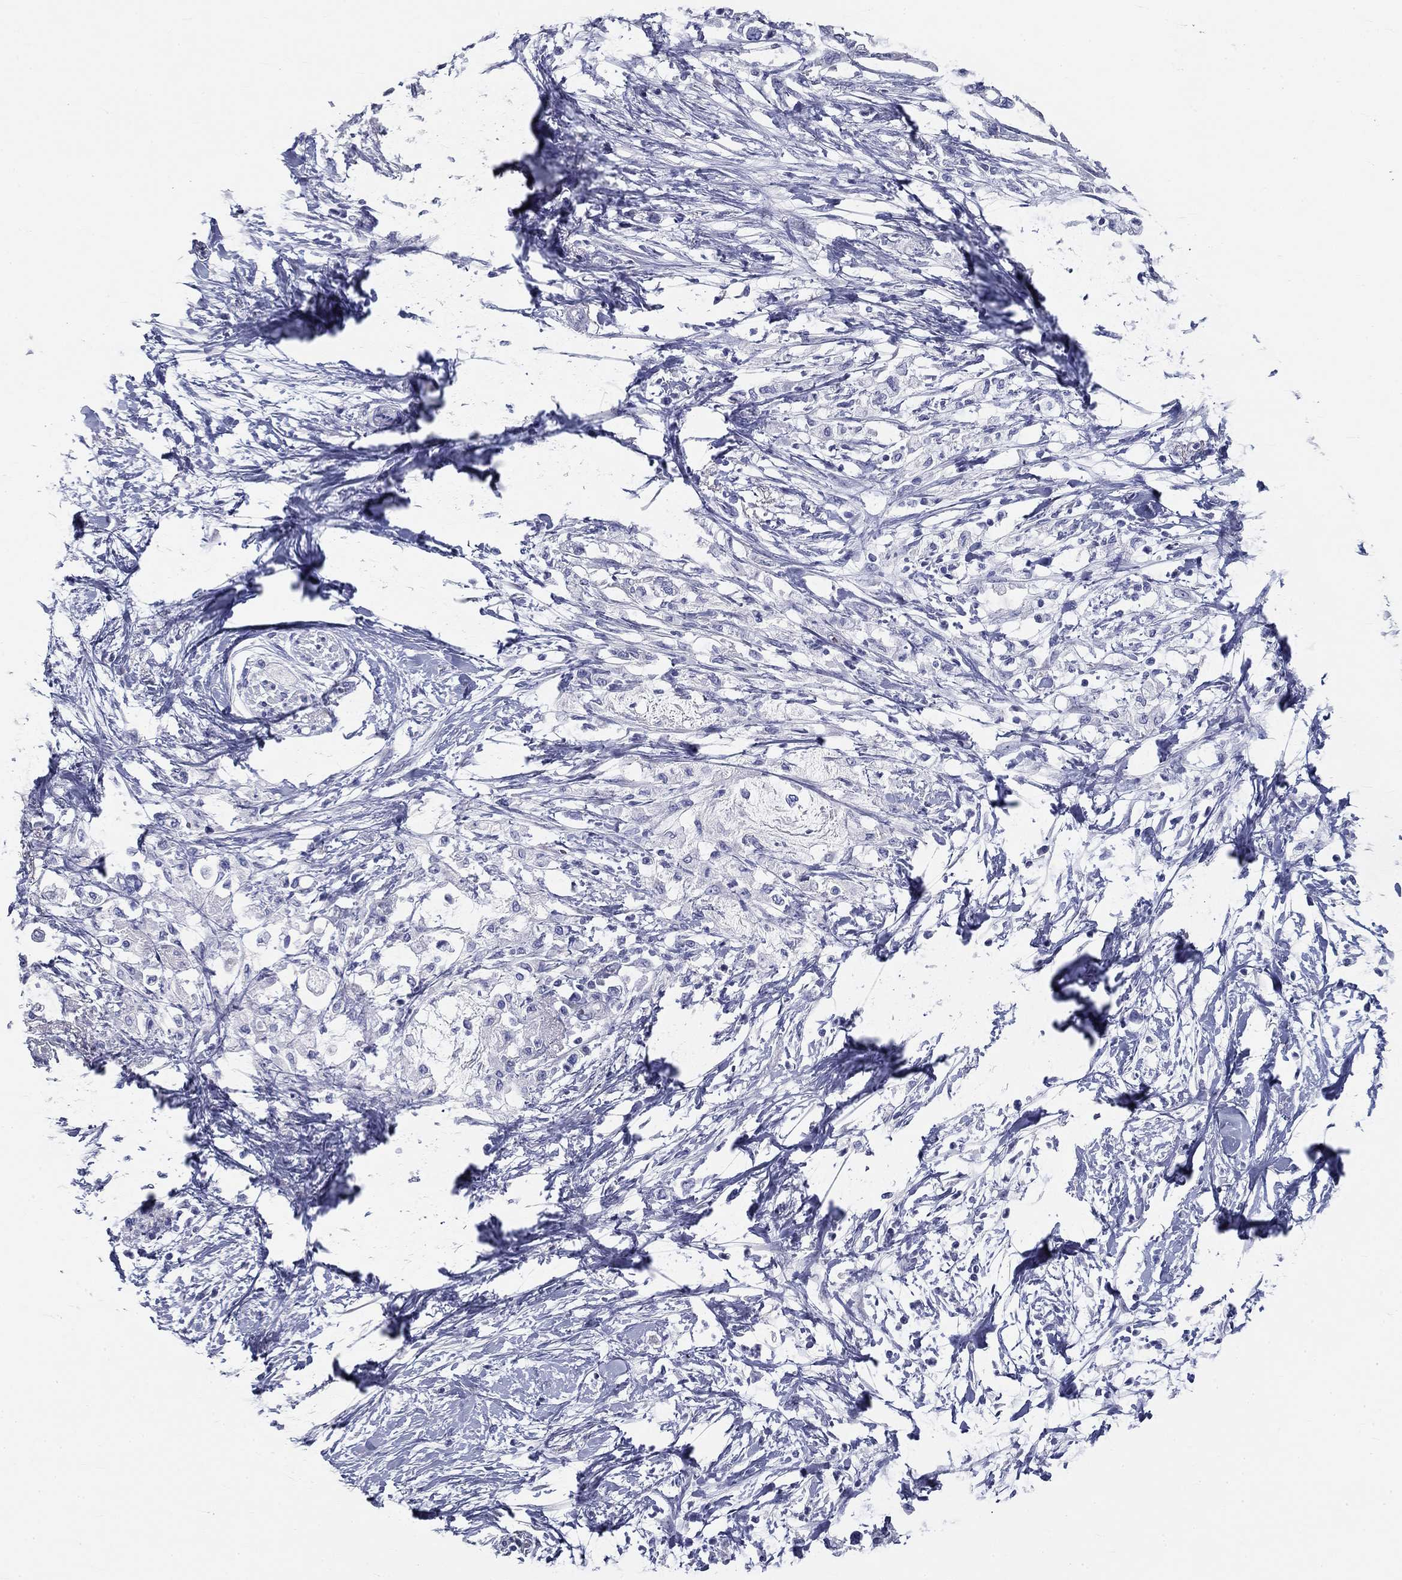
{"staining": {"intensity": "negative", "quantity": "none", "location": "none"}, "tissue": "pancreatic cancer", "cell_type": "Tumor cells", "image_type": "cancer", "snomed": [{"axis": "morphology", "description": "Normal tissue, NOS"}, {"axis": "morphology", "description": "Adenocarcinoma, NOS"}, {"axis": "topography", "description": "Pancreas"}, {"axis": "topography", "description": "Duodenum"}], "caption": "There is no significant expression in tumor cells of pancreatic cancer.", "gene": "GALNTL5", "patient": {"sex": "female", "age": 60}}